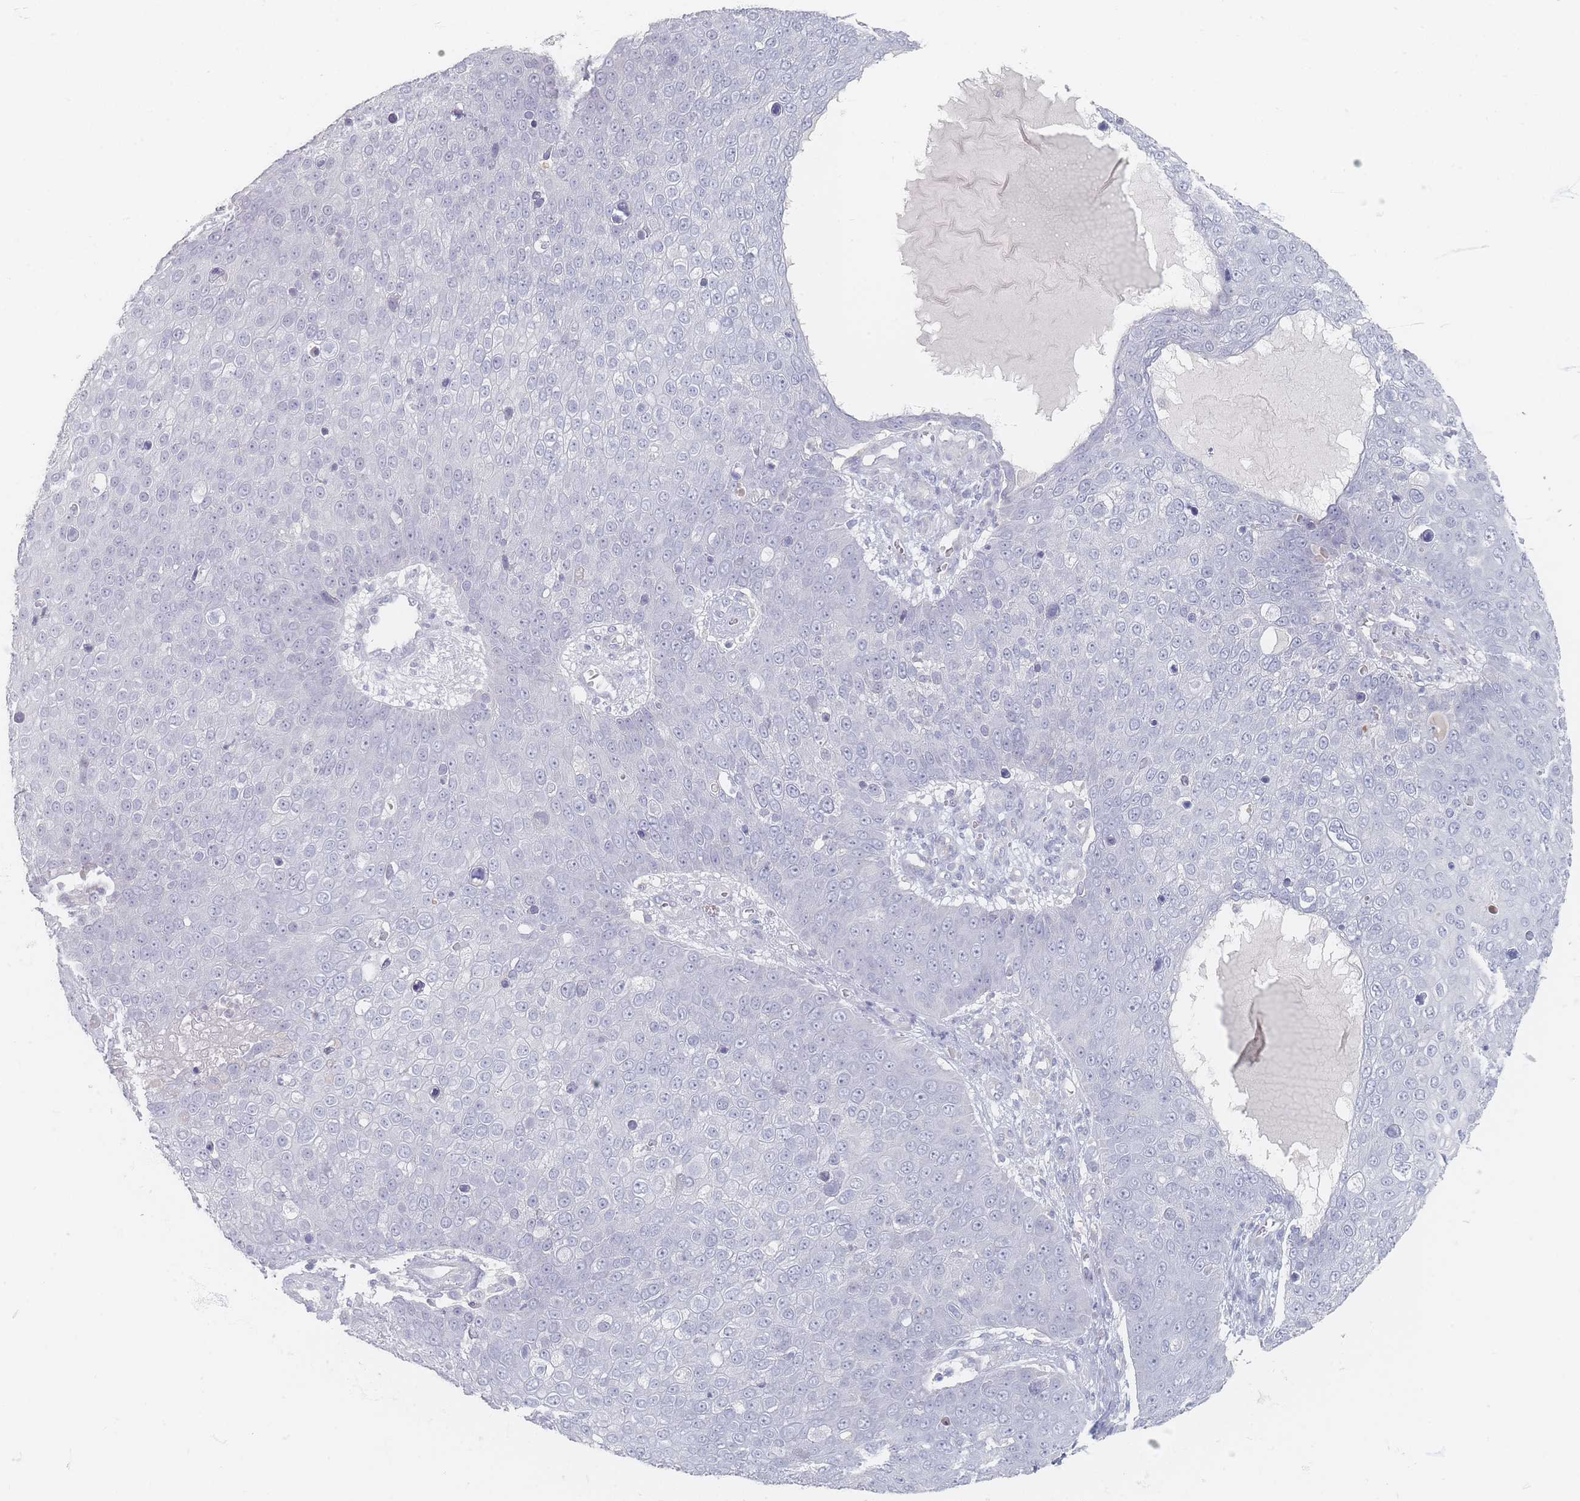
{"staining": {"intensity": "negative", "quantity": "none", "location": "none"}, "tissue": "skin cancer", "cell_type": "Tumor cells", "image_type": "cancer", "snomed": [{"axis": "morphology", "description": "Squamous cell carcinoma, NOS"}, {"axis": "topography", "description": "Skin"}], "caption": "High magnification brightfield microscopy of skin cancer (squamous cell carcinoma) stained with DAB (brown) and counterstained with hematoxylin (blue): tumor cells show no significant staining.", "gene": "CD37", "patient": {"sex": "male", "age": 71}}